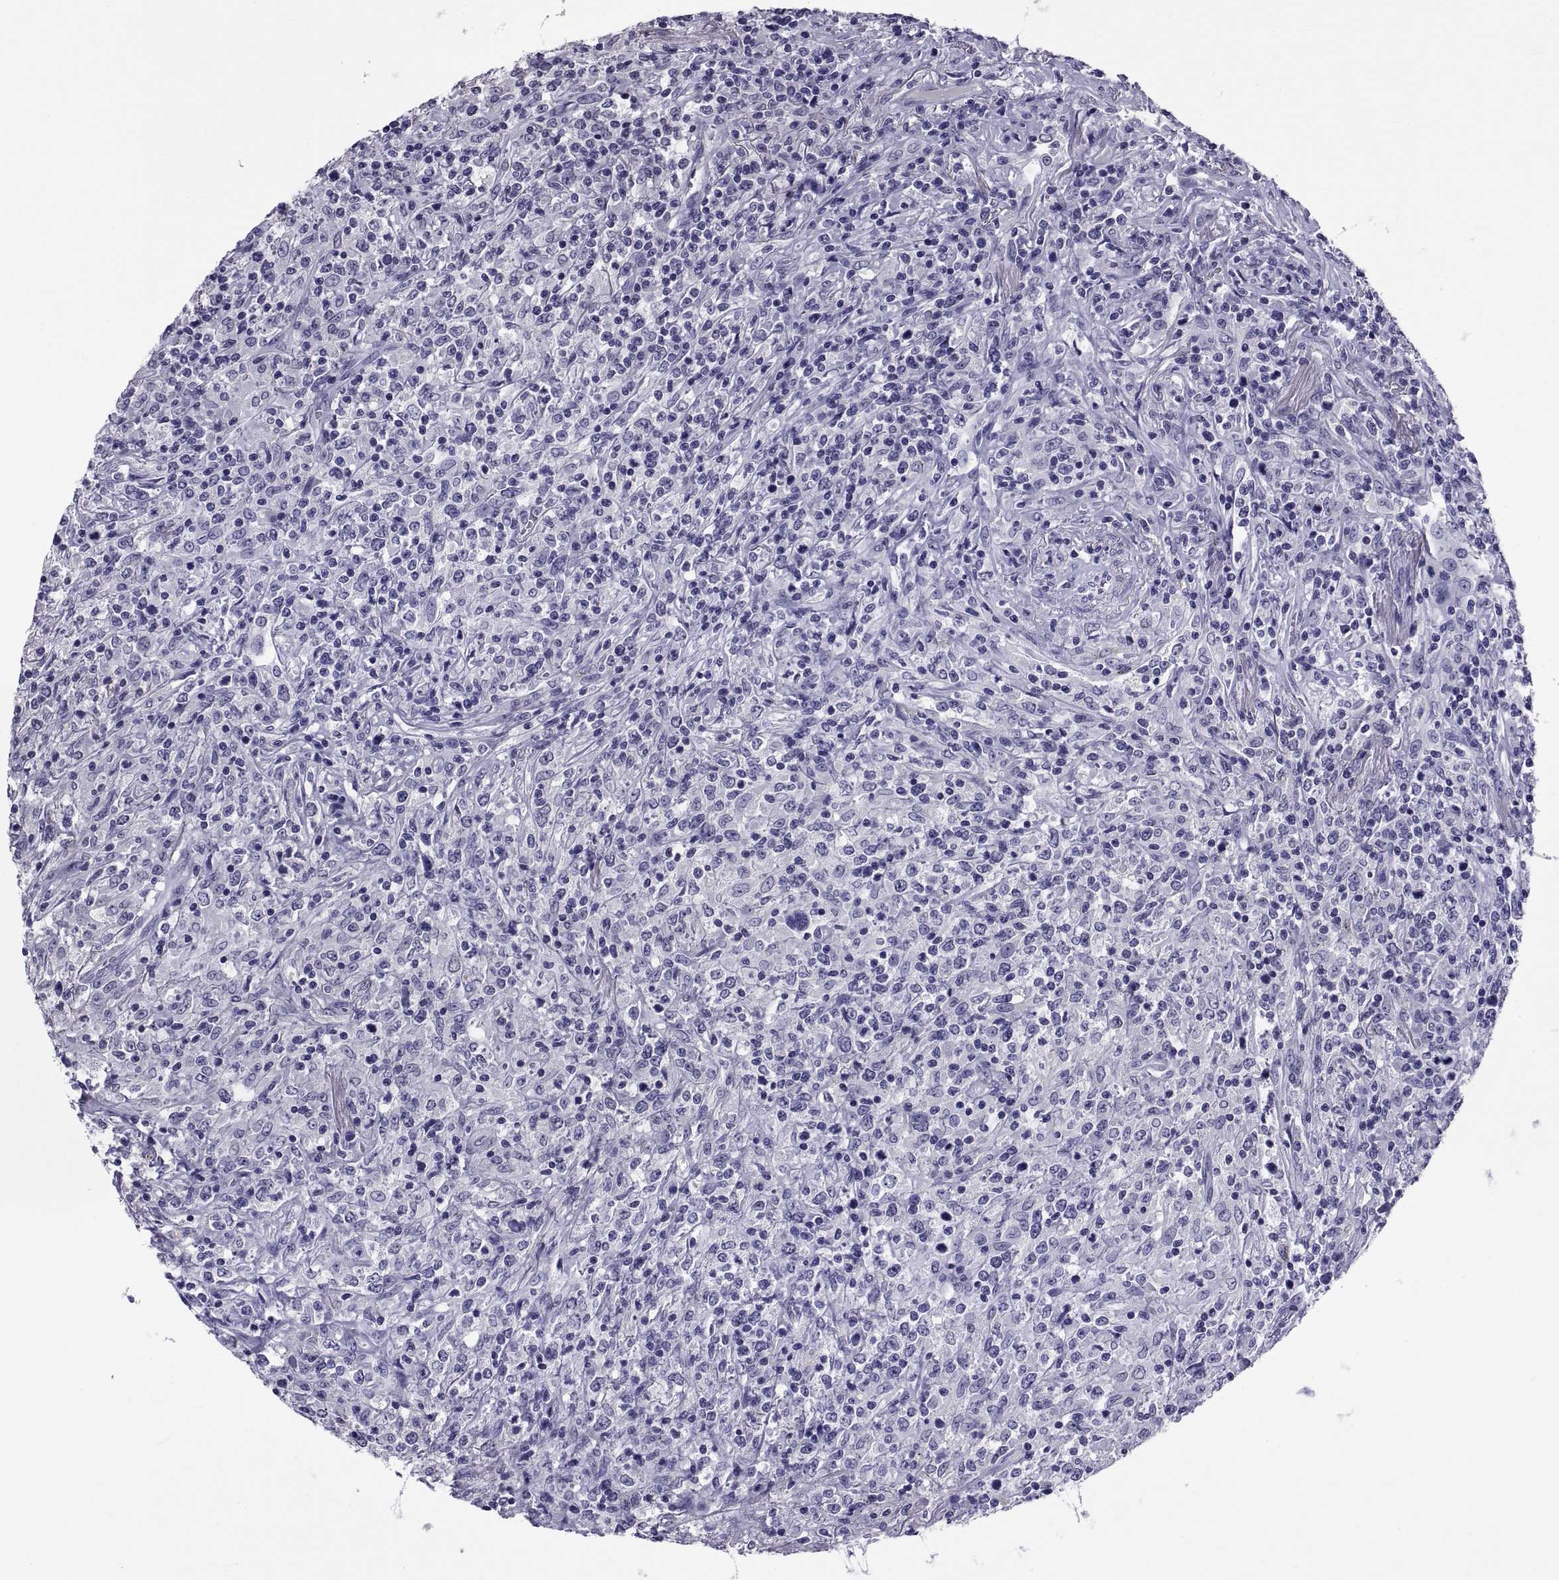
{"staining": {"intensity": "negative", "quantity": "none", "location": "none"}, "tissue": "lymphoma", "cell_type": "Tumor cells", "image_type": "cancer", "snomed": [{"axis": "morphology", "description": "Malignant lymphoma, non-Hodgkin's type, High grade"}, {"axis": "topography", "description": "Lung"}], "caption": "Human lymphoma stained for a protein using IHC exhibits no expression in tumor cells.", "gene": "TGFBR3L", "patient": {"sex": "male", "age": 79}}